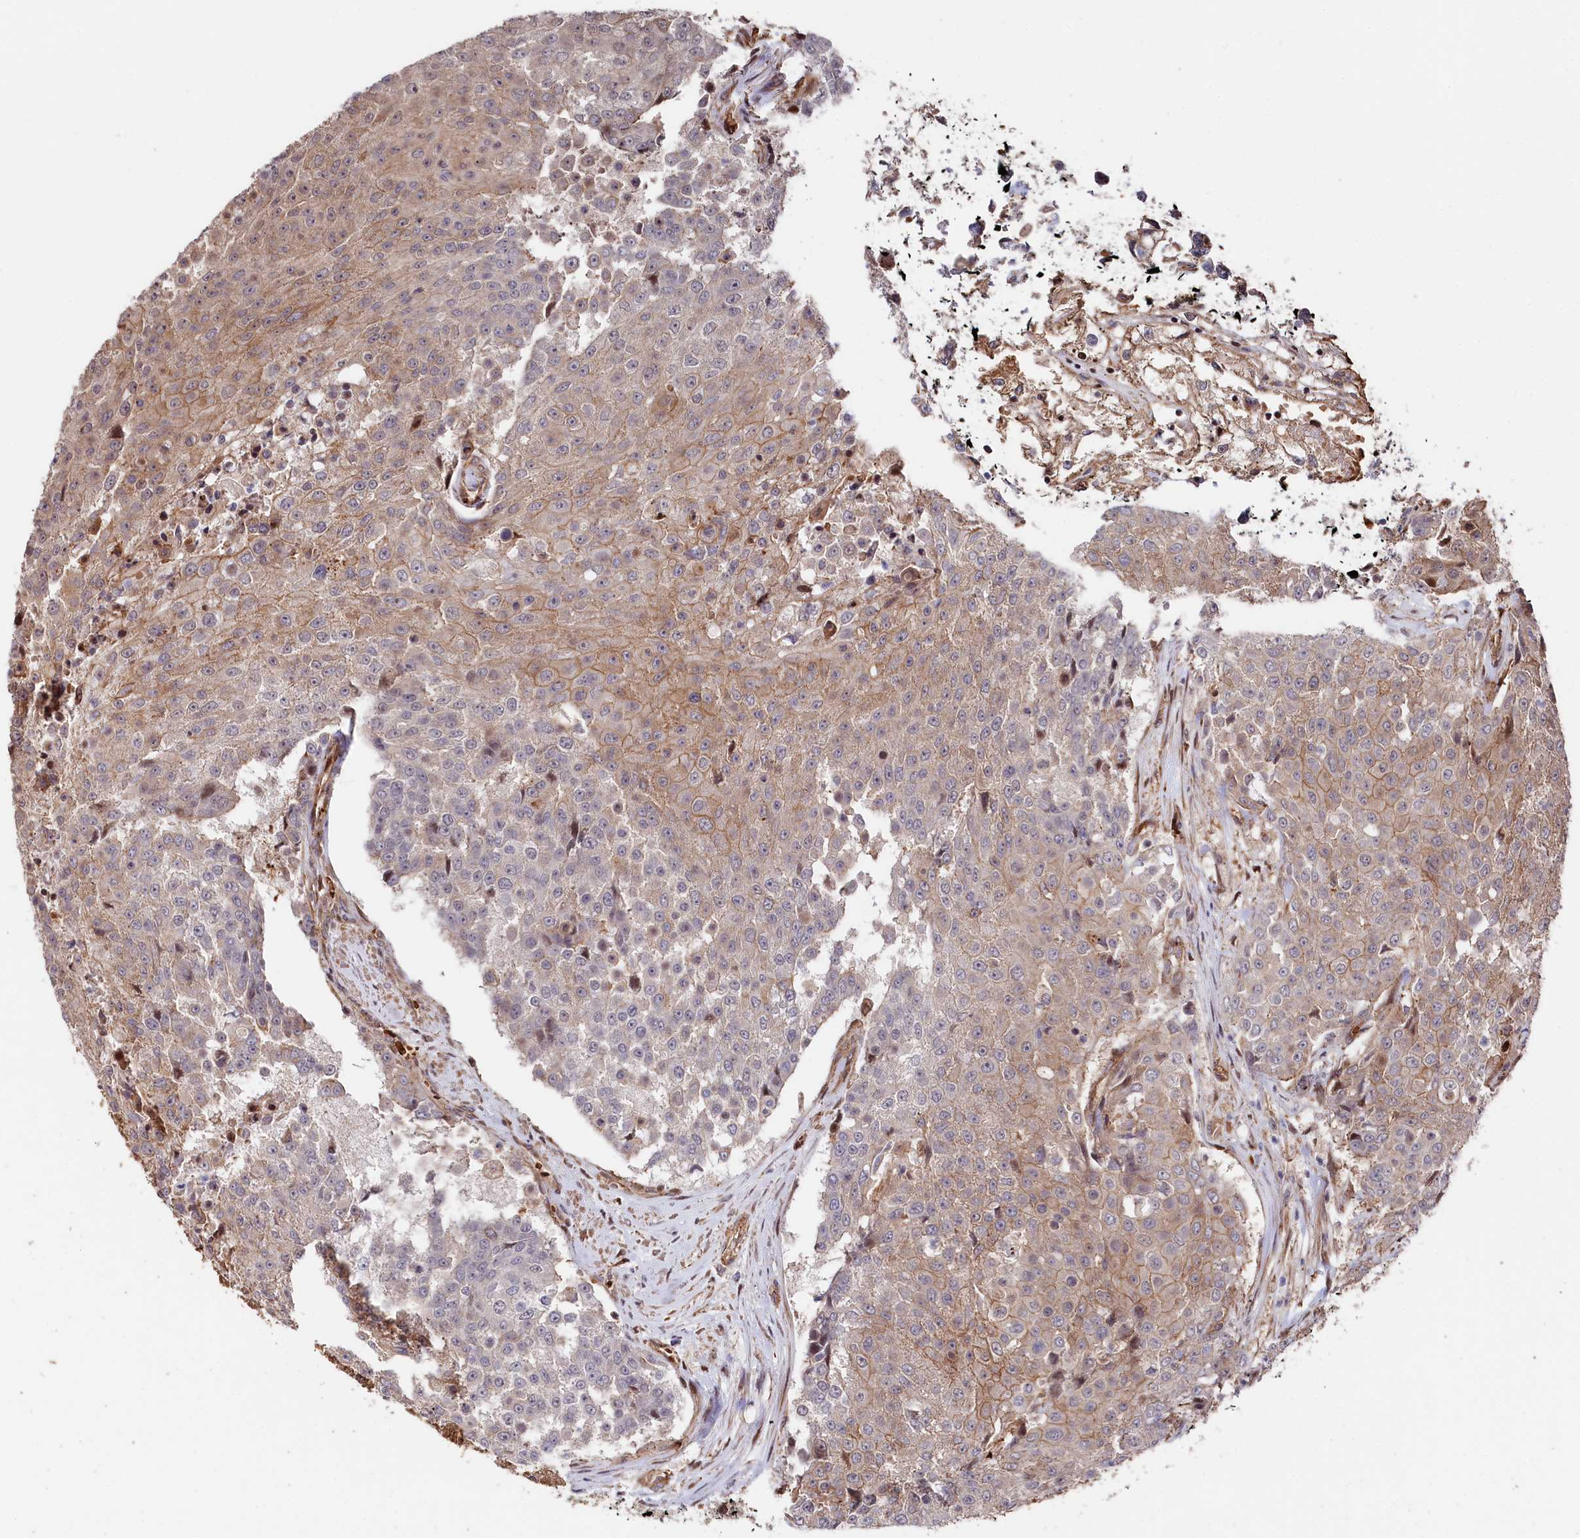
{"staining": {"intensity": "weak", "quantity": "25%-75%", "location": "cytoplasmic/membranous"}, "tissue": "urothelial cancer", "cell_type": "Tumor cells", "image_type": "cancer", "snomed": [{"axis": "morphology", "description": "Urothelial carcinoma, High grade"}, {"axis": "topography", "description": "Urinary bladder"}], "caption": "A brown stain highlights weak cytoplasmic/membranous positivity of a protein in human high-grade urothelial carcinoma tumor cells. (IHC, brightfield microscopy, high magnification).", "gene": "TNKS1BP1", "patient": {"sex": "female", "age": 63}}